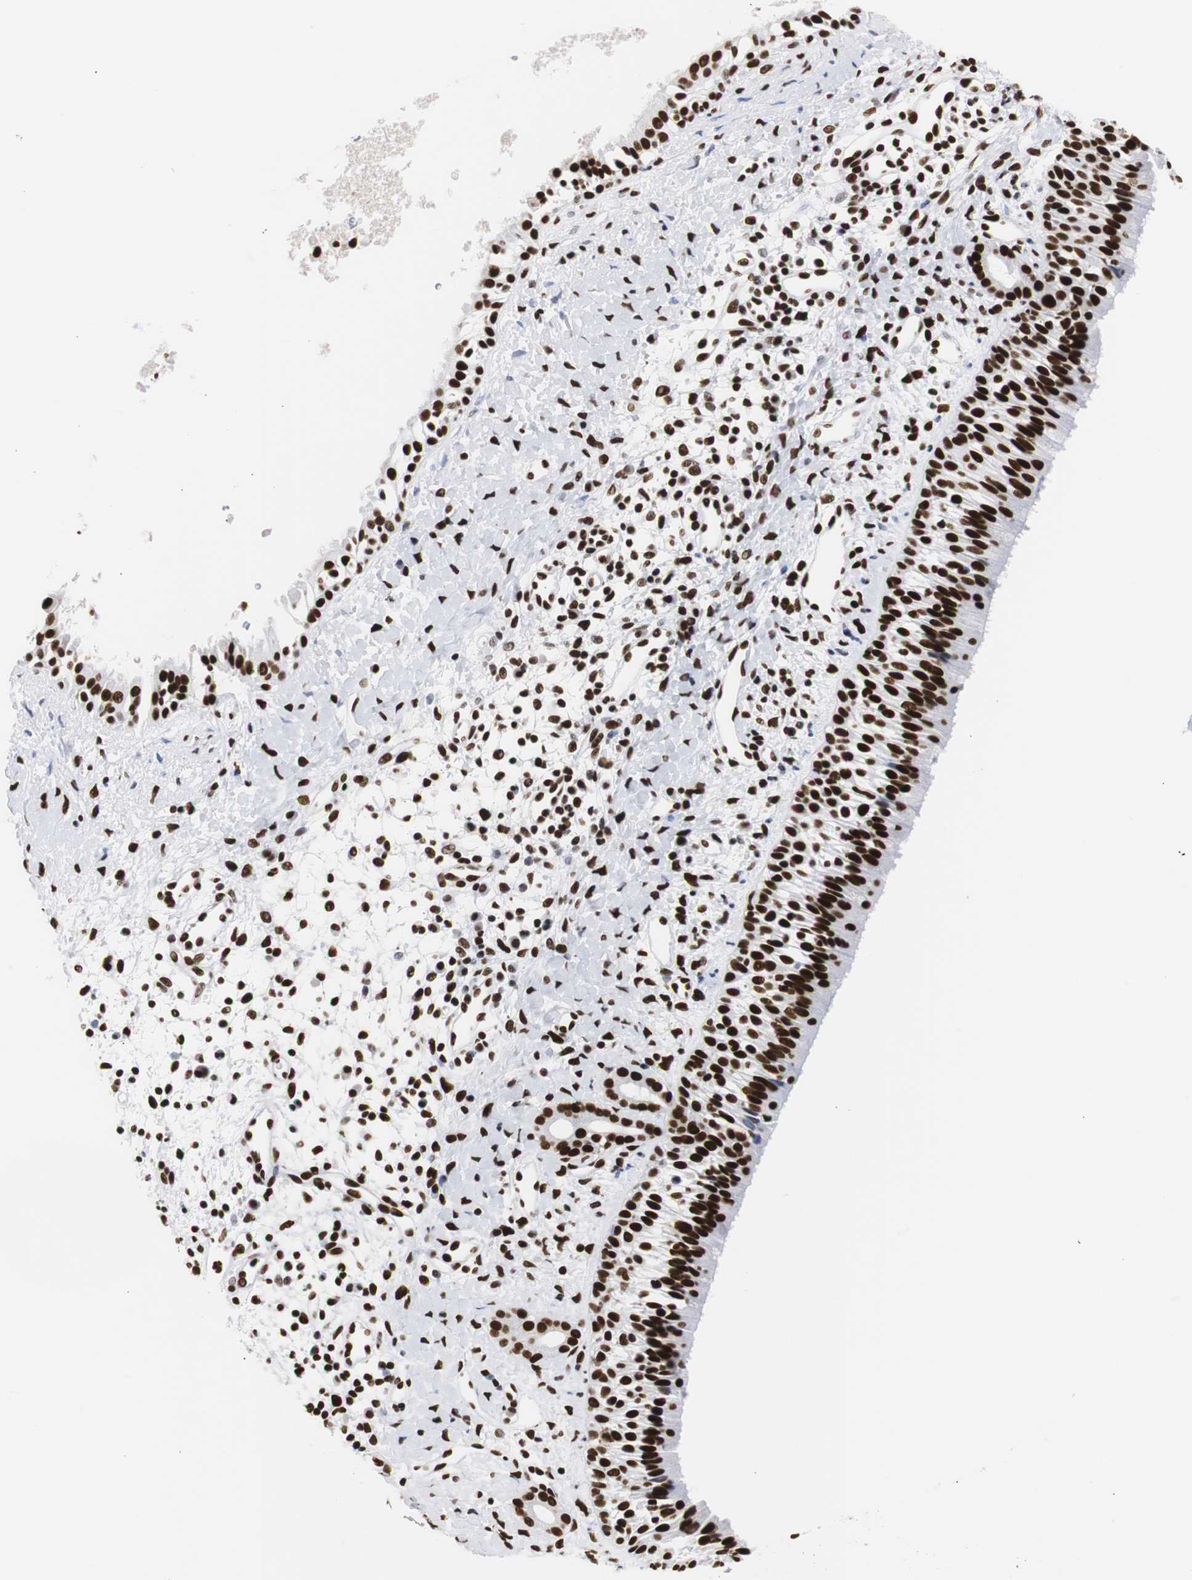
{"staining": {"intensity": "strong", "quantity": ">75%", "location": "nuclear"}, "tissue": "nasopharynx", "cell_type": "Respiratory epithelial cells", "image_type": "normal", "snomed": [{"axis": "morphology", "description": "Normal tissue, NOS"}, {"axis": "topography", "description": "Nasopharynx"}], "caption": "Unremarkable nasopharynx displays strong nuclear expression in approximately >75% of respiratory epithelial cells The staining was performed using DAB (3,3'-diaminobenzidine), with brown indicating positive protein expression. Nuclei are stained blue with hematoxylin..", "gene": "HNRNPH2", "patient": {"sex": "male", "age": 22}}